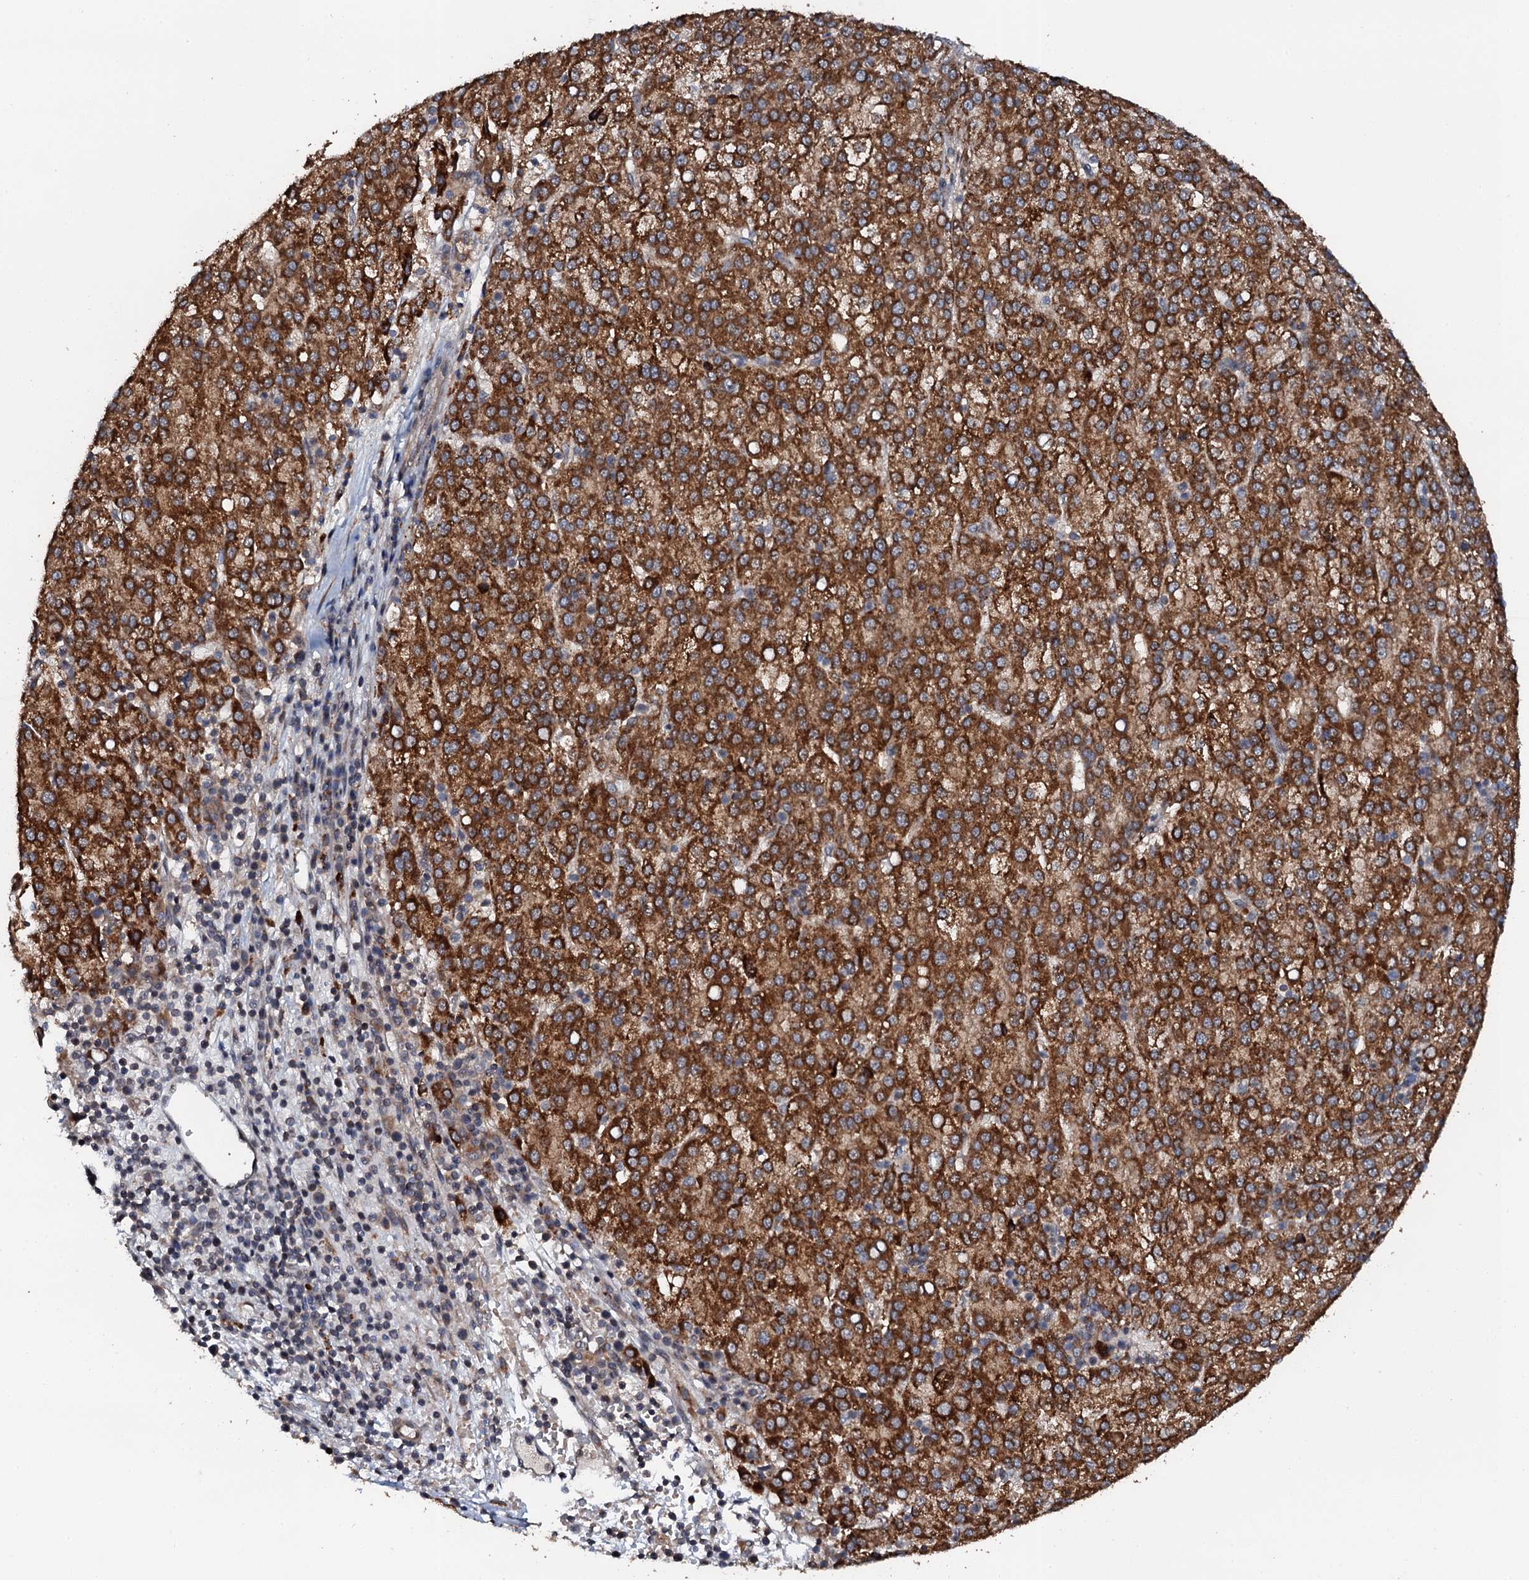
{"staining": {"intensity": "strong", "quantity": ">75%", "location": "cytoplasmic/membranous"}, "tissue": "liver cancer", "cell_type": "Tumor cells", "image_type": "cancer", "snomed": [{"axis": "morphology", "description": "Carcinoma, Hepatocellular, NOS"}, {"axis": "topography", "description": "Liver"}], "caption": "Tumor cells show high levels of strong cytoplasmic/membranous positivity in approximately >75% of cells in human liver hepatocellular carcinoma. (IHC, brightfield microscopy, high magnification).", "gene": "GLCE", "patient": {"sex": "female", "age": 58}}